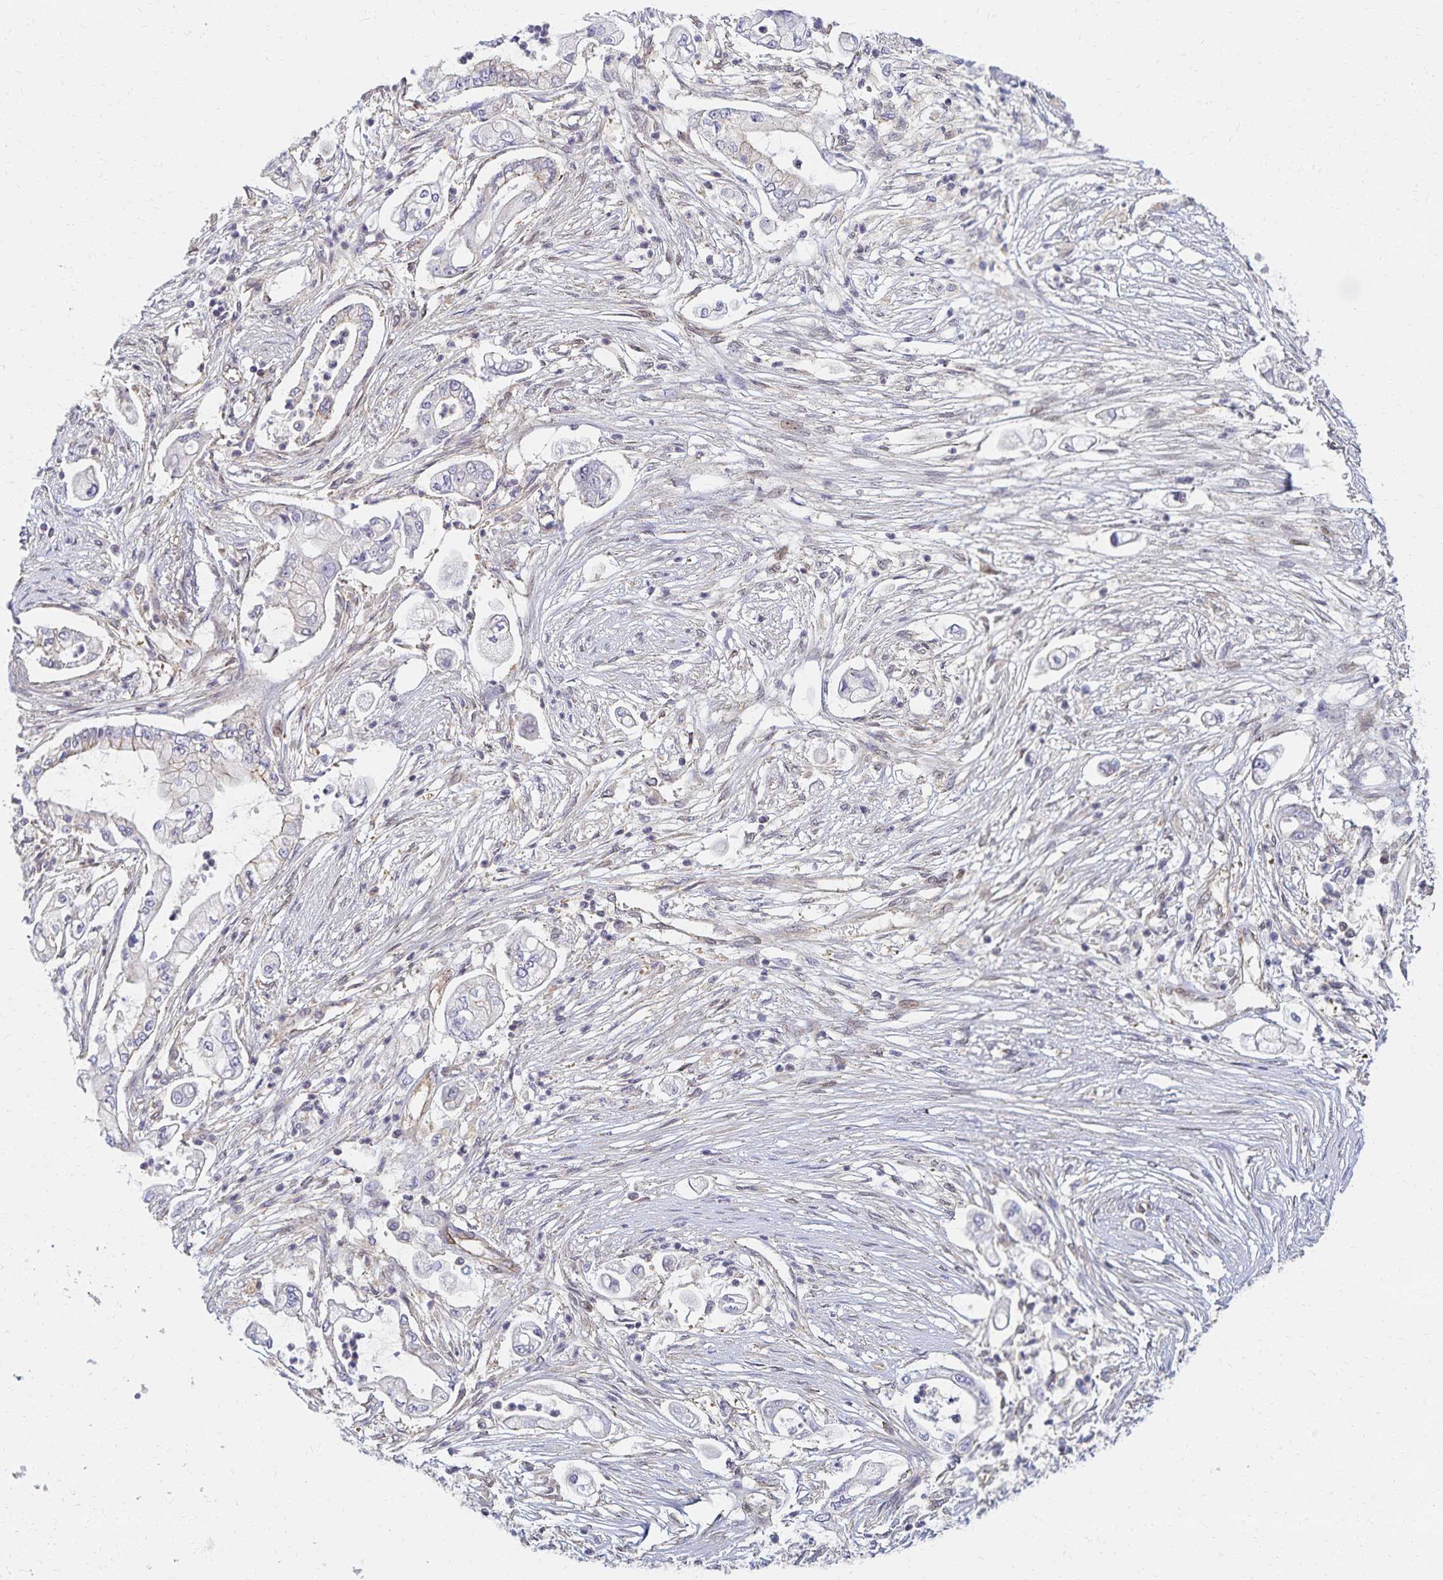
{"staining": {"intensity": "weak", "quantity": "<25%", "location": "cytoplasmic/membranous"}, "tissue": "pancreatic cancer", "cell_type": "Tumor cells", "image_type": "cancer", "snomed": [{"axis": "morphology", "description": "Adenocarcinoma, NOS"}, {"axis": "topography", "description": "Pancreas"}], "caption": "Tumor cells show no significant positivity in adenocarcinoma (pancreatic).", "gene": "RAB9B", "patient": {"sex": "female", "age": 69}}